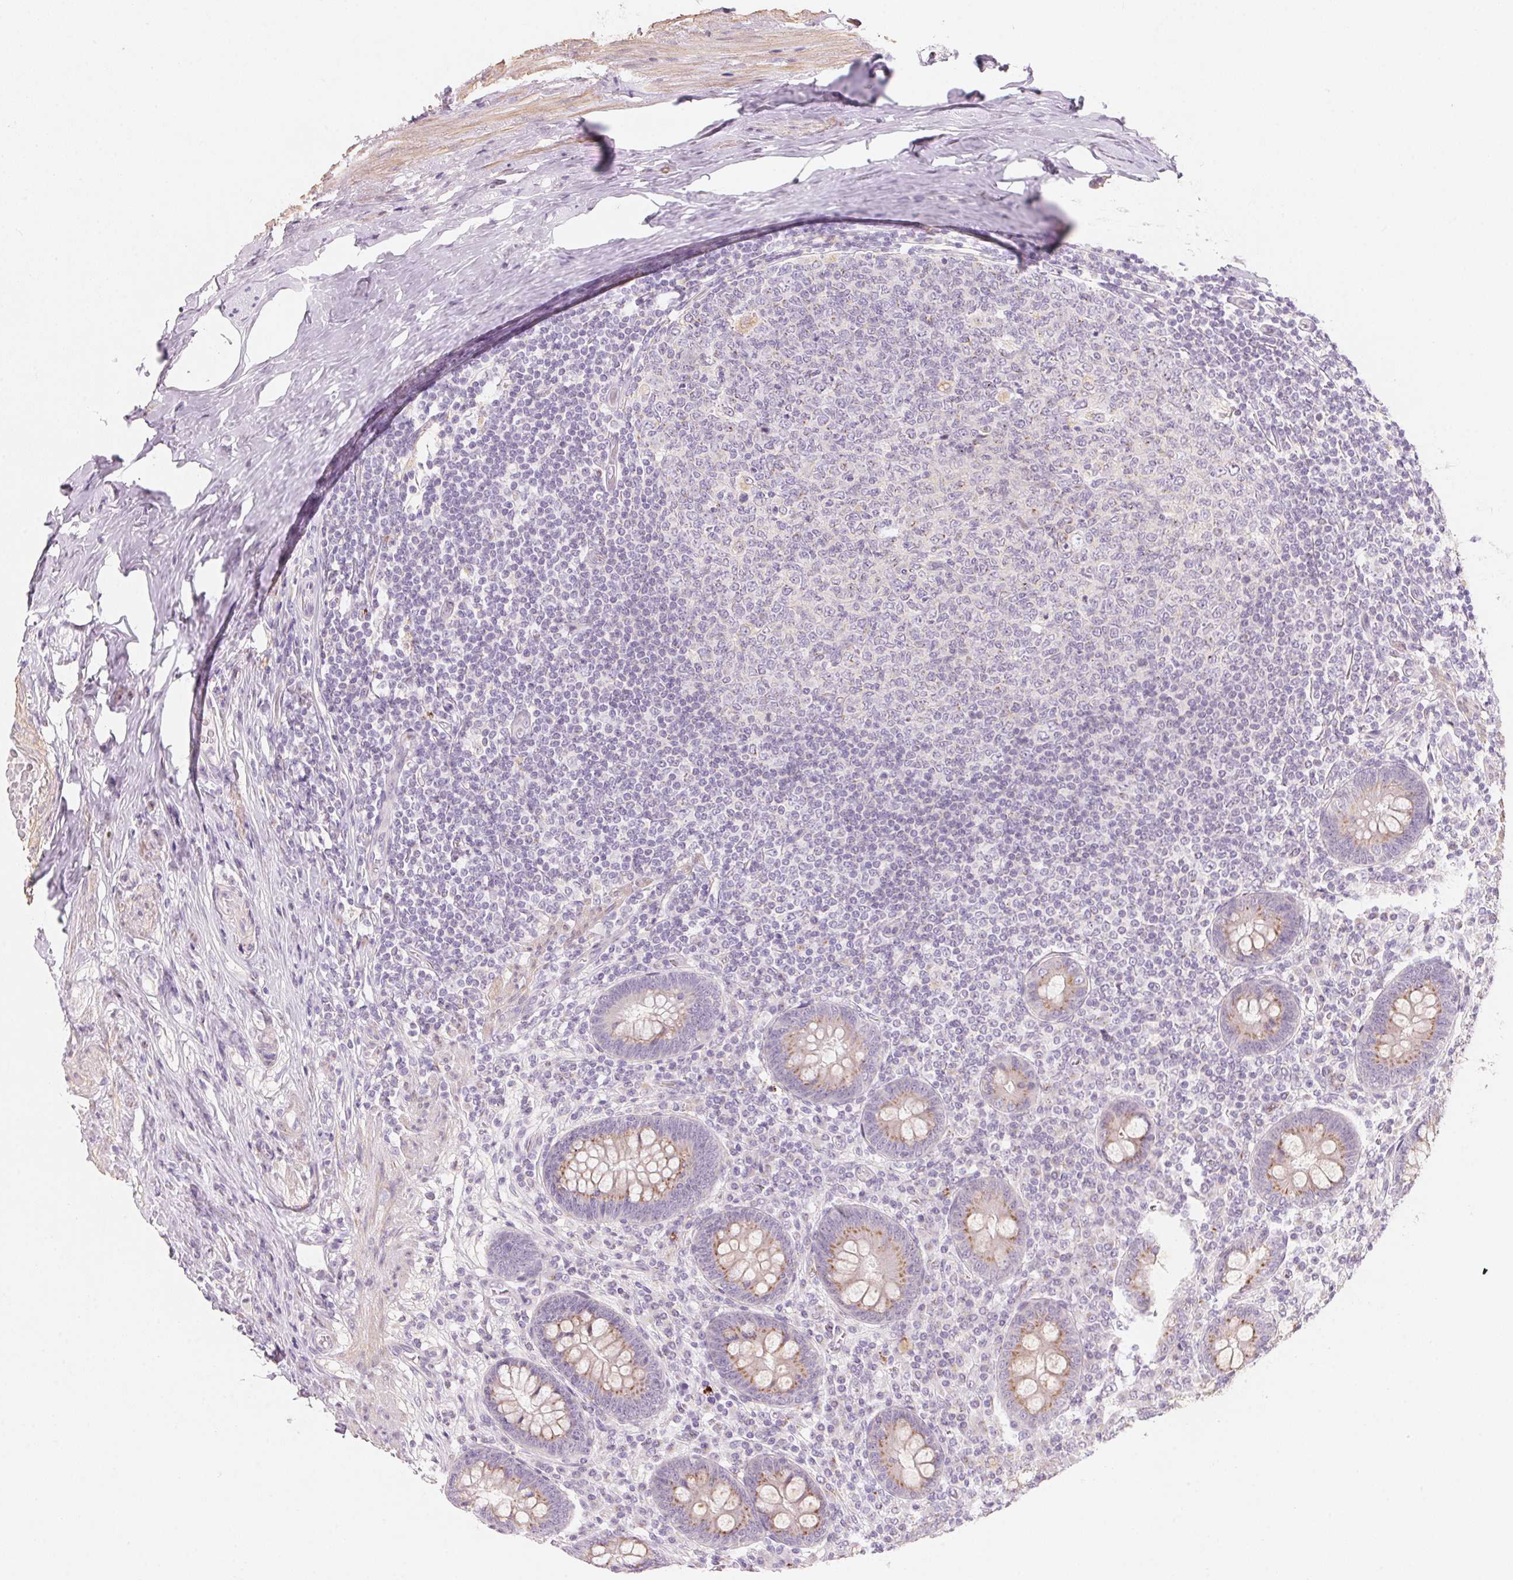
{"staining": {"intensity": "moderate", "quantity": "25%-75%", "location": "cytoplasmic/membranous"}, "tissue": "appendix", "cell_type": "Glandular cells", "image_type": "normal", "snomed": [{"axis": "morphology", "description": "Normal tissue, NOS"}, {"axis": "topography", "description": "Appendix"}], "caption": "Immunohistochemistry (DAB) staining of unremarkable human appendix shows moderate cytoplasmic/membranous protein staining in about 25%-75% of glandular cells. (DAB IHC with brightfield microscopy, high magnification).", "gene": "DRAM2", "patient": {"sex": "male", "age": 71}}